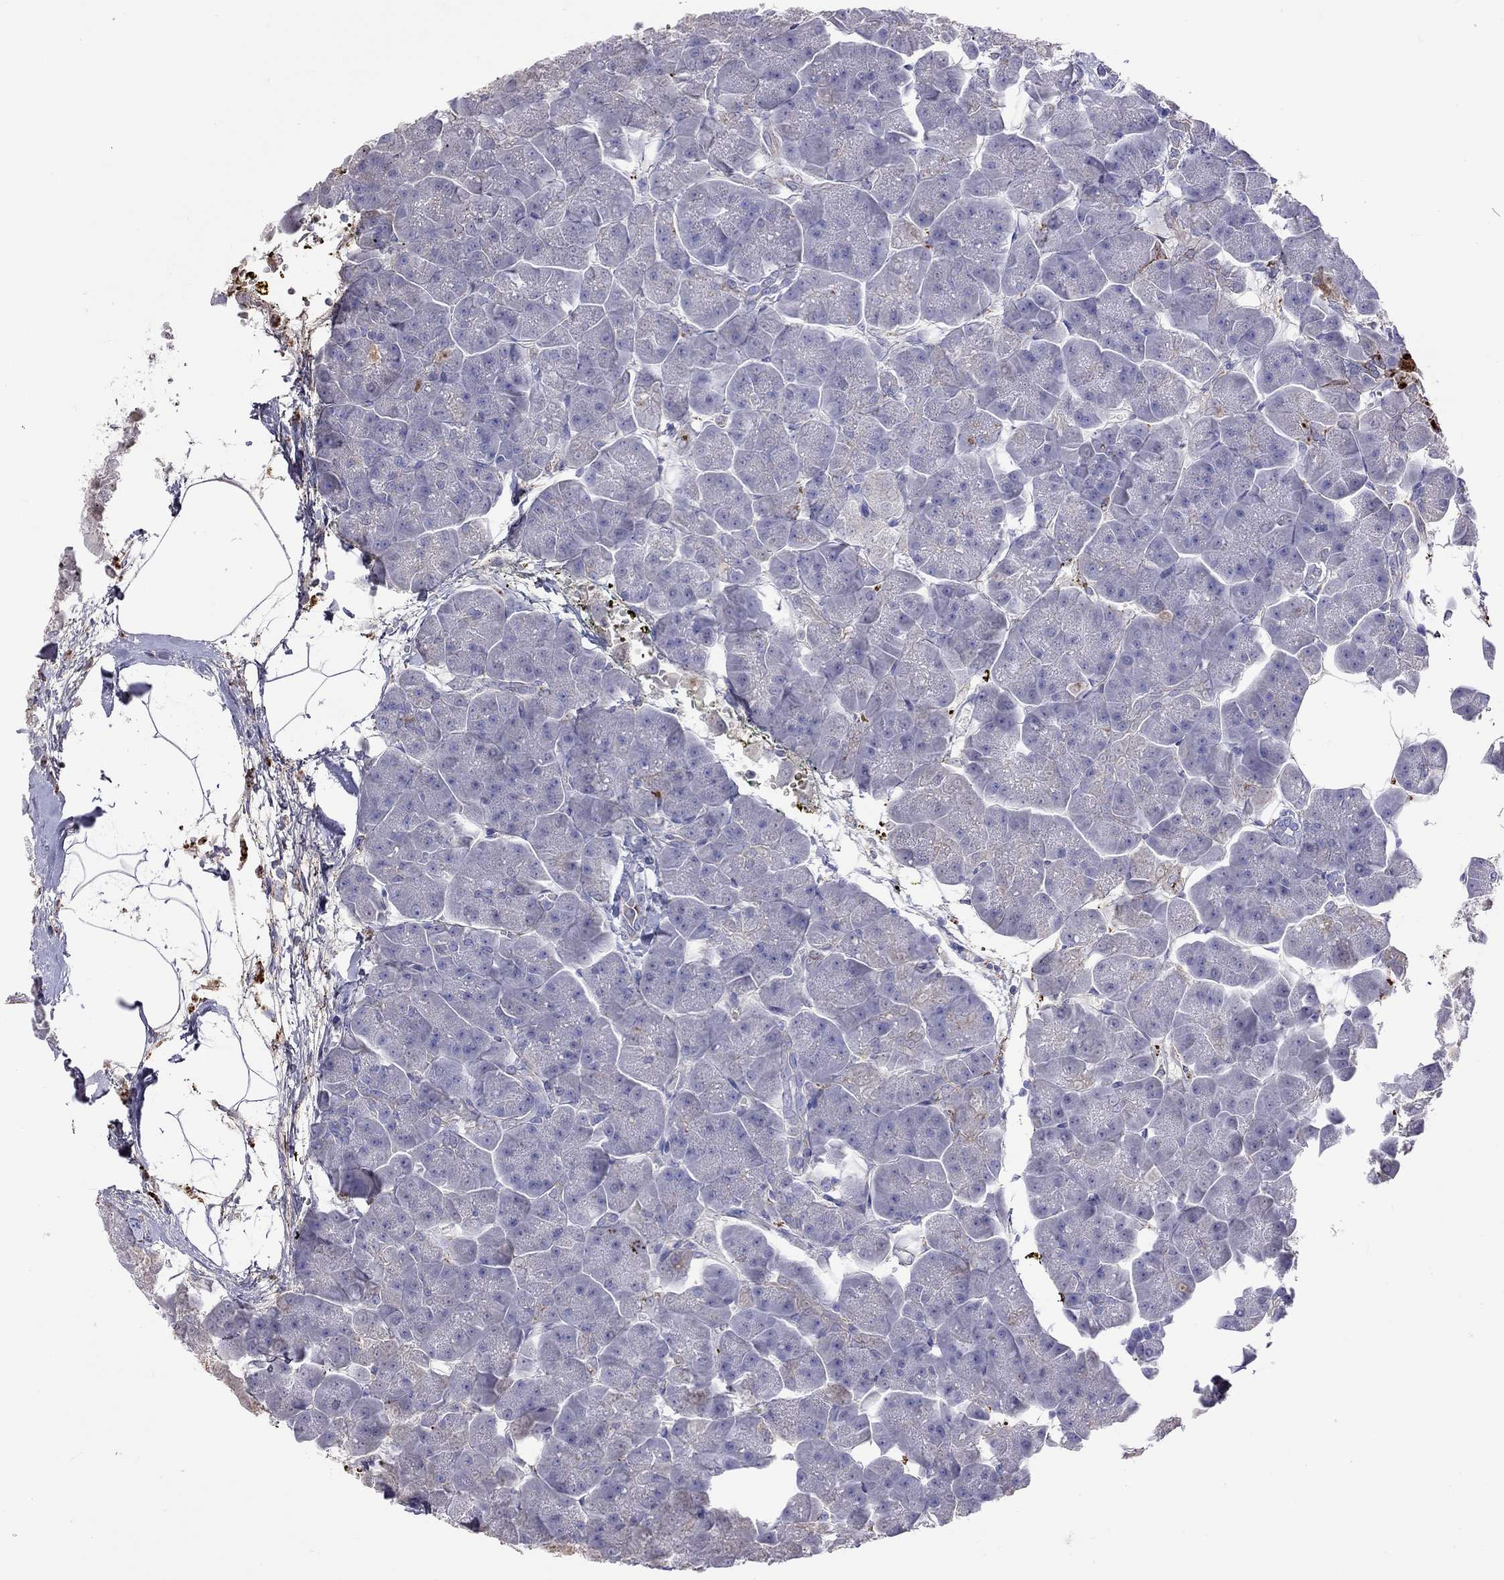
{"staining": {"intensity": "moderate", "quantity": "<25%", "location": "cytoplasmic/membranous"}, "tissue": "pancreas", "cell_type": "Exocrine glandular cells", "image_type": "normal", "snomed": [{"axis": "morphology", "description": "Normal tissue, NOS"}, {"axis": "topography", "description": "Adipose tissue"}, {"axis": "topography", "description": "Pancreas"}, {"axis": "topography", "description": "Peripheral nerve tissue"}], "caption": "Protein analysis of normal pancreas reveals moderate cytoplasmic/membranous positivity in approximately <25% of exocrine glandular cells.", "gene": "SERPINA3", "patient": {"sex": "female", "age": 58}}